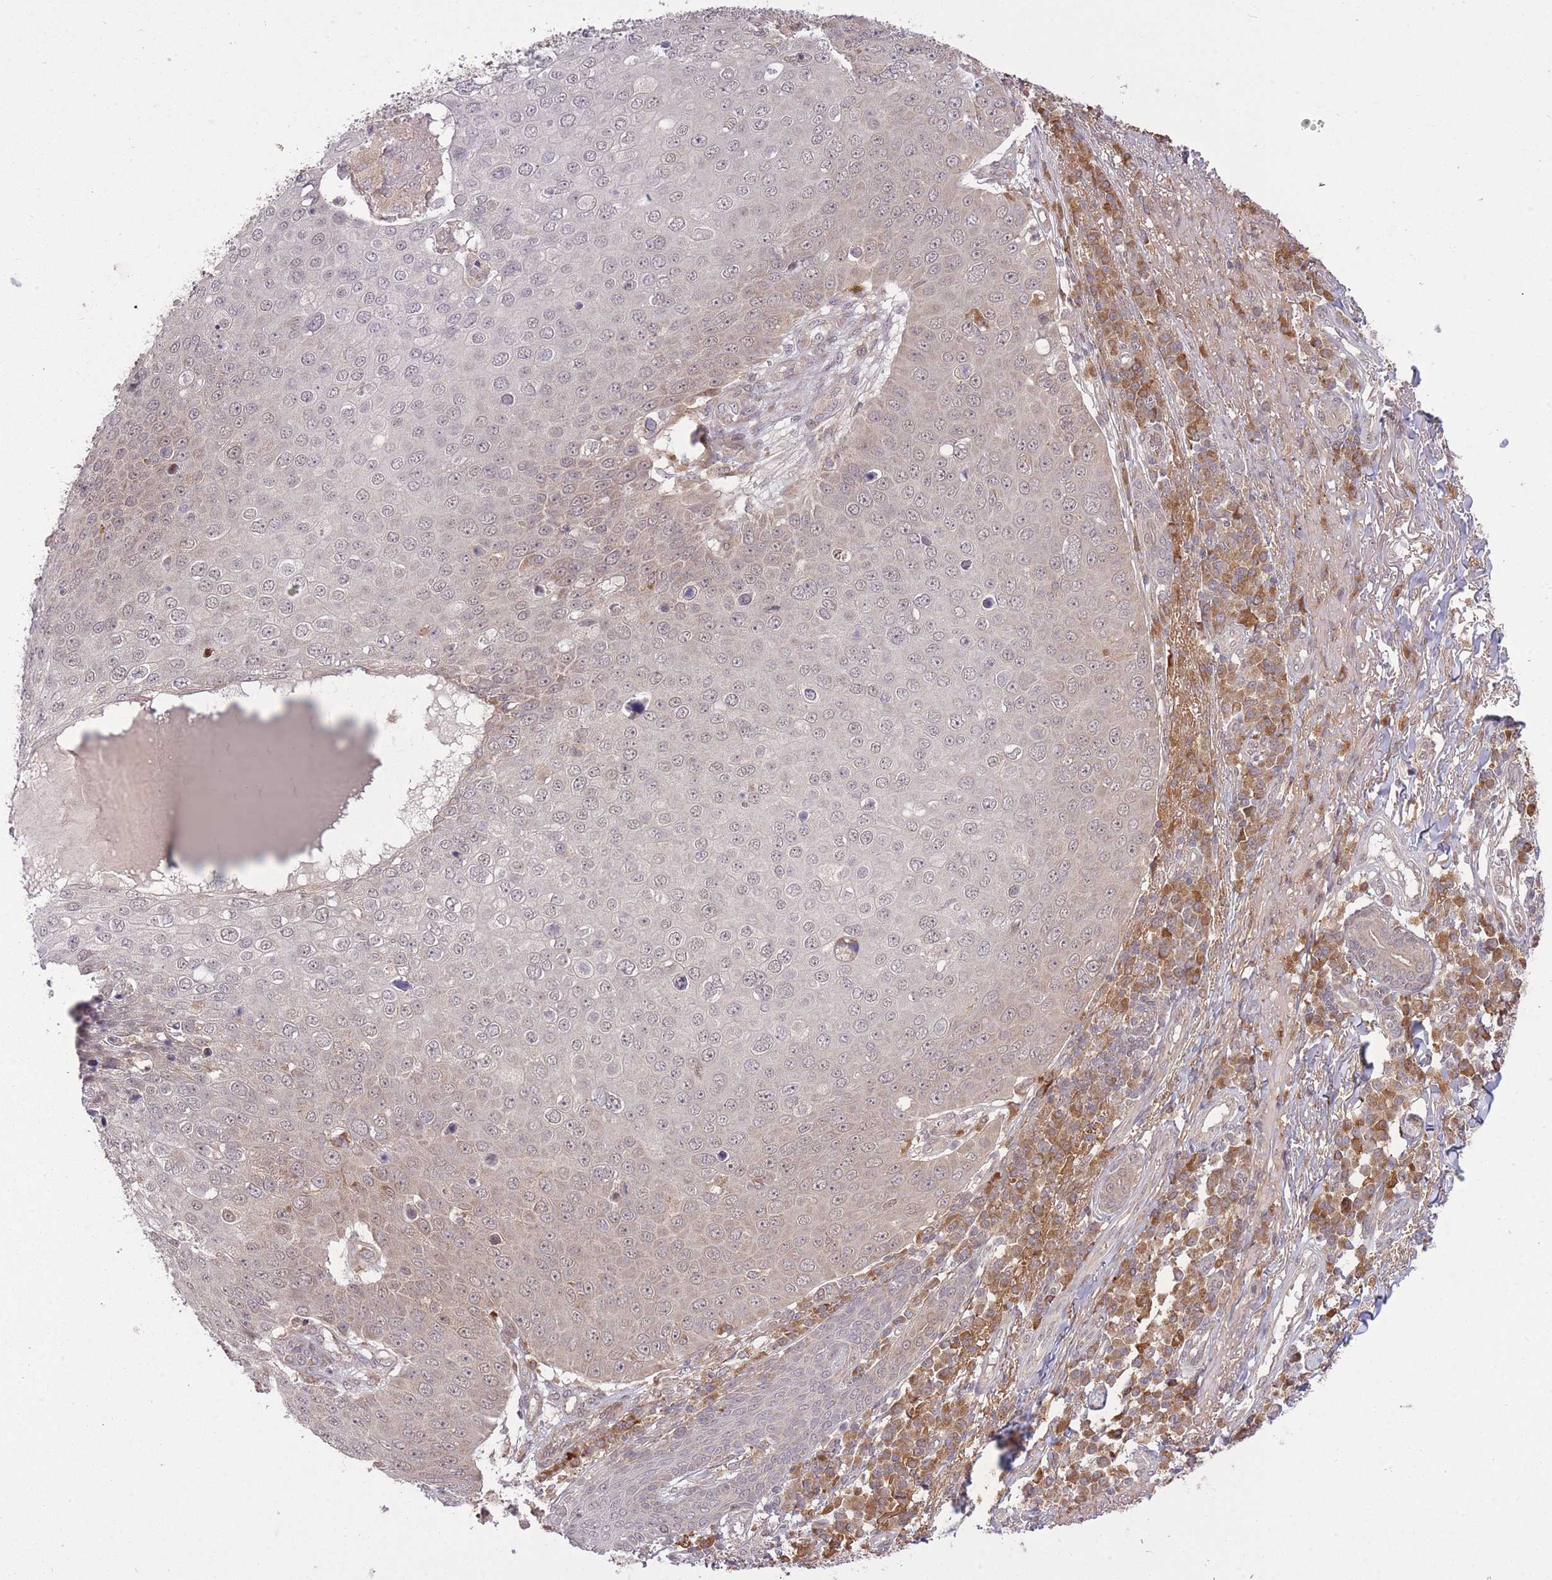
{"staining": {"intensity": "weak", "quantity": "<25%", "location": "cytoplasmic/membranous"}, "tissue": "skin cancer", "cell_type": "Tumor cells", "image_type": "cancer", "snomed": [{"axis": "morphology", "description": "Squamous cell carcinoma, NOS"}, {"axis": "topography", "description": "Skin"}], "caption": "This is a micrograph of immunohistochemistry staining of skin cancer (squamous cell carcinoma), which shows no expression in tumor cells.", "gene": "ZNF391", "patient": {"sex": "male", "age": 71}}